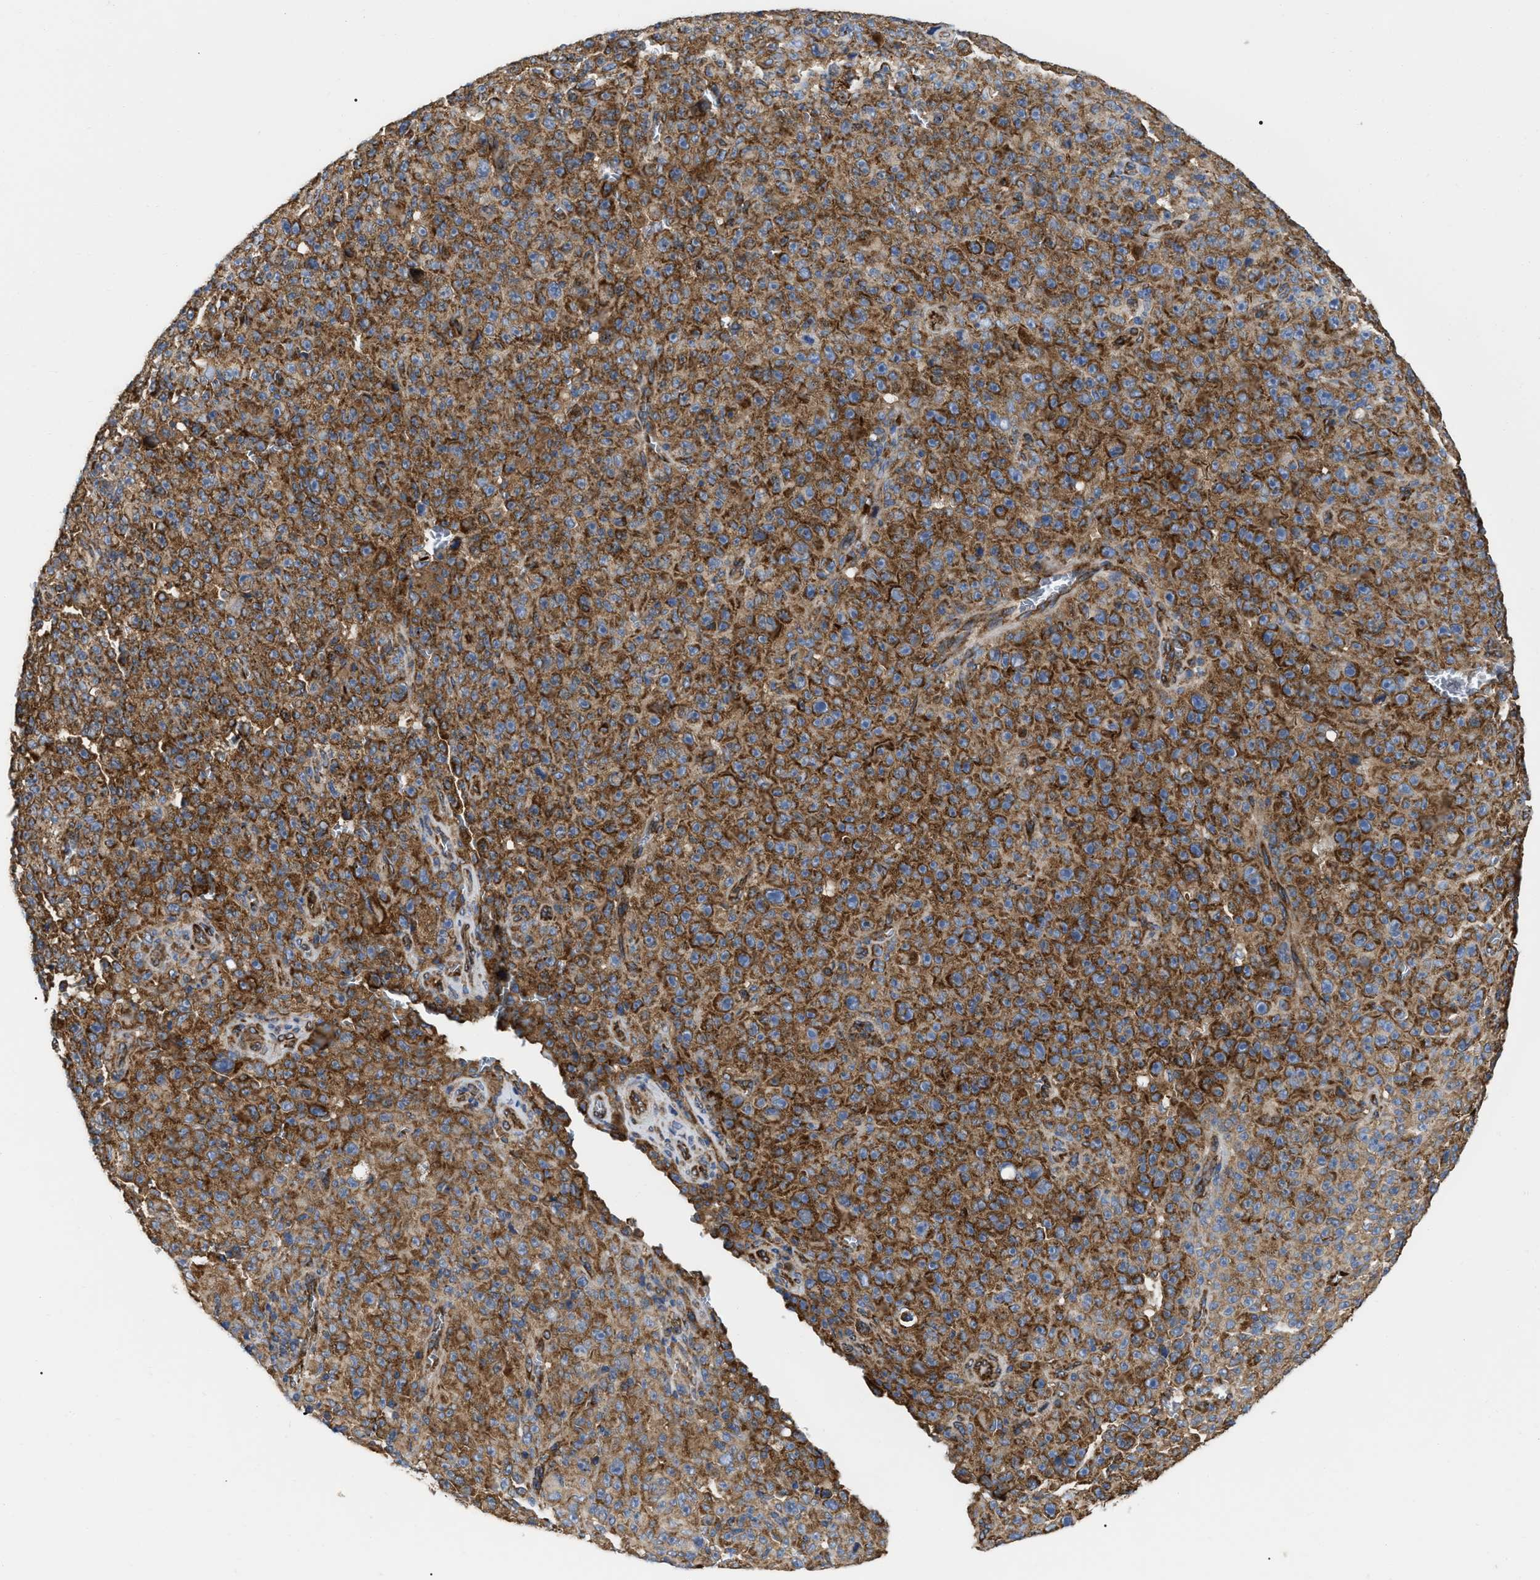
{"staining": {"intensity": "strong", "quantity": ">75%", "location": "cytoplasmic/membranous"}, "tissue": "melanoma", "cell_type": "Tumor cells", "image_type": "cancer", "snomed": [{"axis": "morphology", "description": "Malignant melanoma, NOS"}, {"axis": "topography", "description": "Skin"}], "caption": "A brown stain labels strong cytoplasmic/membranous positivity of a protein in melanoma tumor cells.", "gene": "FAM120A", "patient": {"sex": "female", "age": 82}}